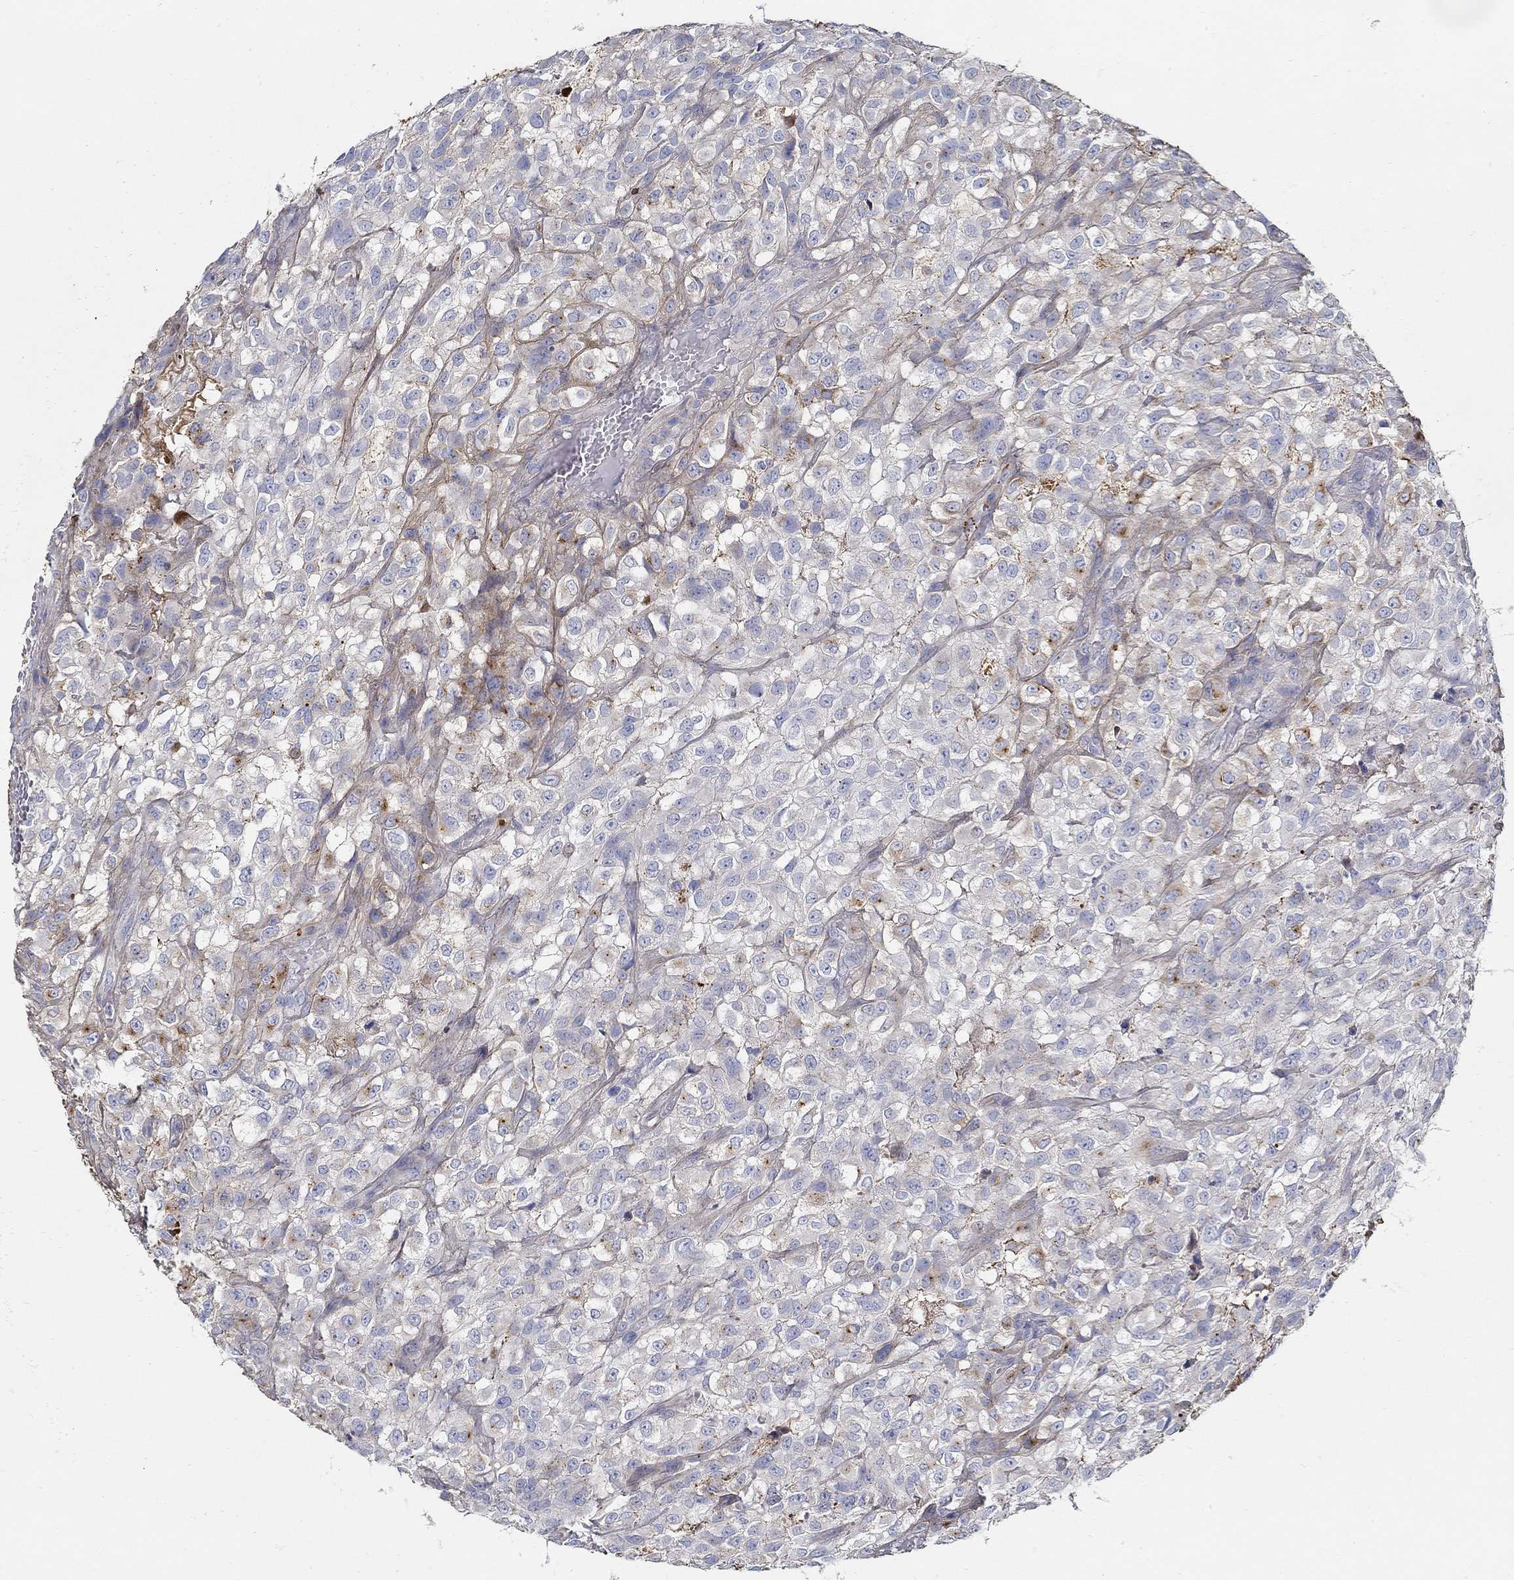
{"staining": {"intensity": "negative", "quantity": "none", "location": "none"}, "tissue": "urothelial cancer", "cell_type": "Tumor cells", "image_type": "cancer", "snomed": [{"axis": "morphology", "description": "Urothelial carcinoma, High grade"}, {"axis": "topography", "description": "Urinary bladder"}], "caption": "This image is of urothelial carcinoma (high-grade) stained with immunohistochemistry to label a protein in brown with the nuclei are counter-stained blue. There is no staining in tumor cells. Nuclei are stained in blue.", "gene": "TGFBI", "patient": {"sex": "male", "age": 56}}